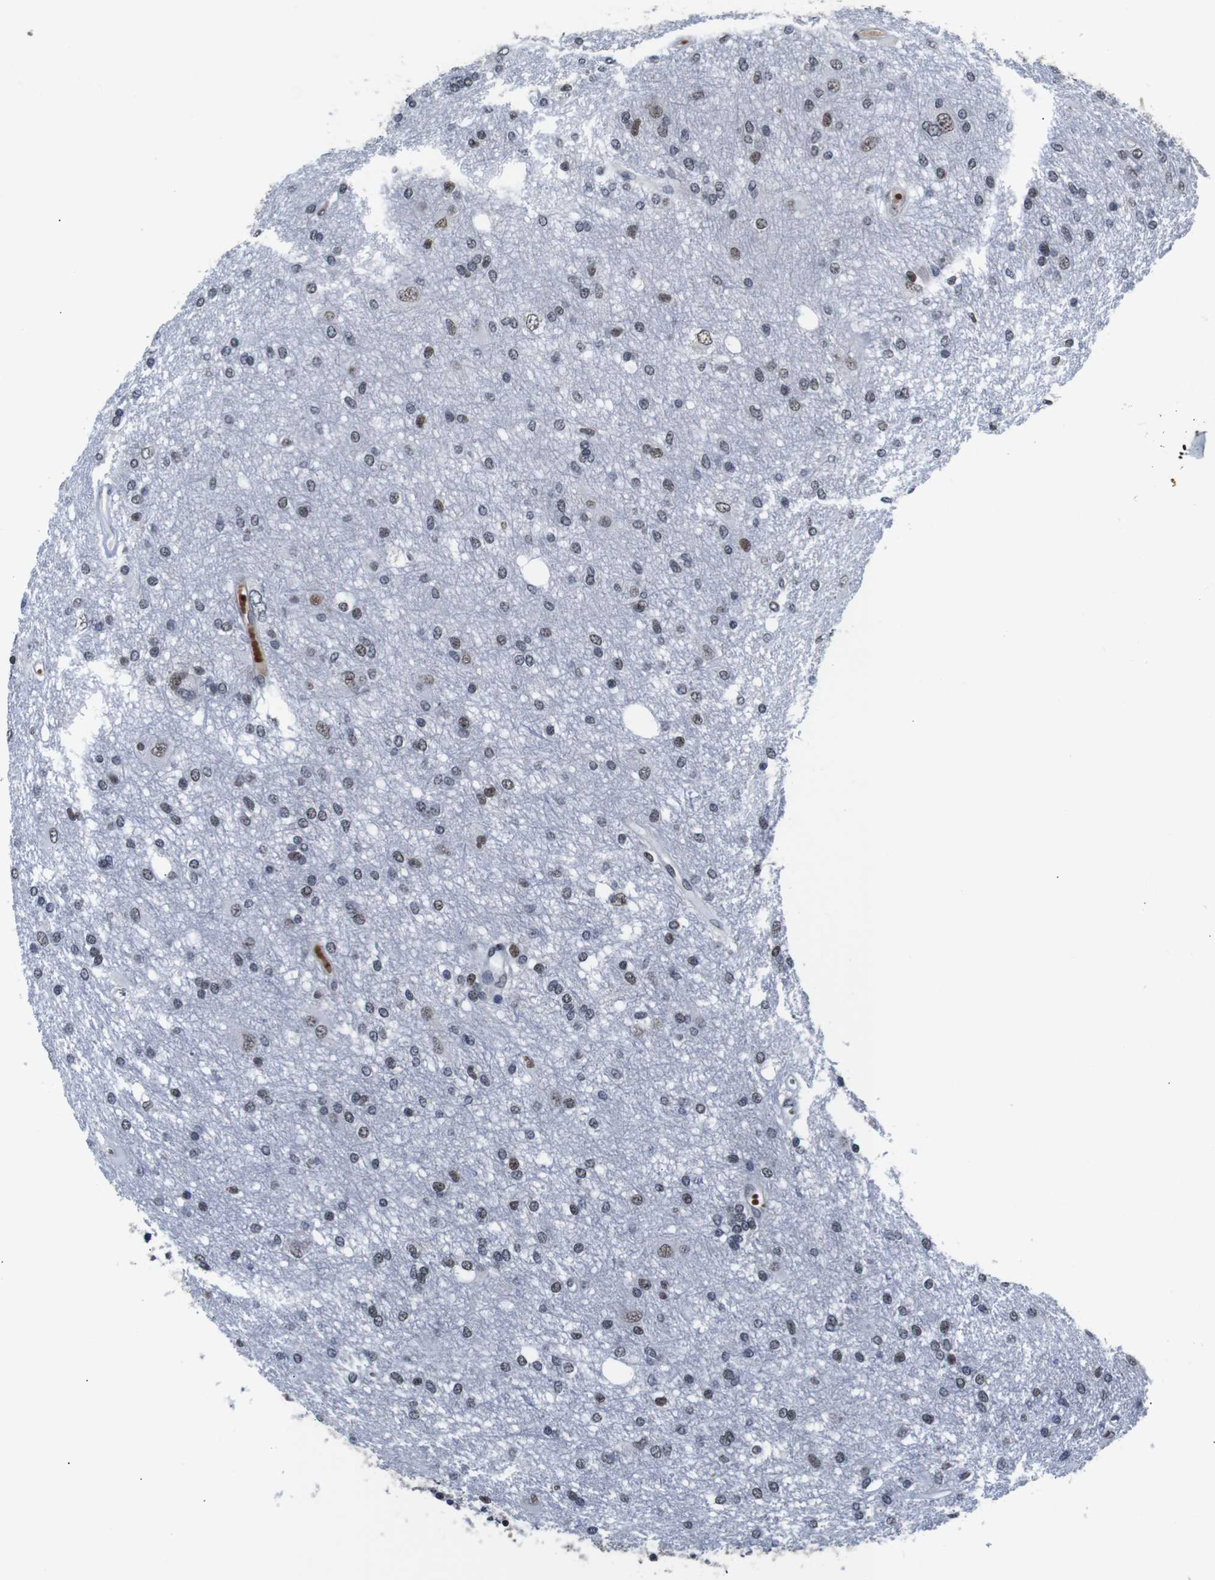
{"staining": {"intensity": "weak", "quantity": "25%-75%", "location": "nuclear"}, "tissue": "glioma", "cell_type": "Tumor cells", "image_type": "cancer", "snomed": [{"axis": "morphology", "description": "Glioma, malignant, High grade"}, {"axis": "topography", "description": "Brain"}], "caption": "Tumor cells reveal low levels of weak nuclear positivity in approximately 25%-75% of cells in human glioma.", "gene": "ILDR2", "patient": {"sex": "female", "age": 59}}